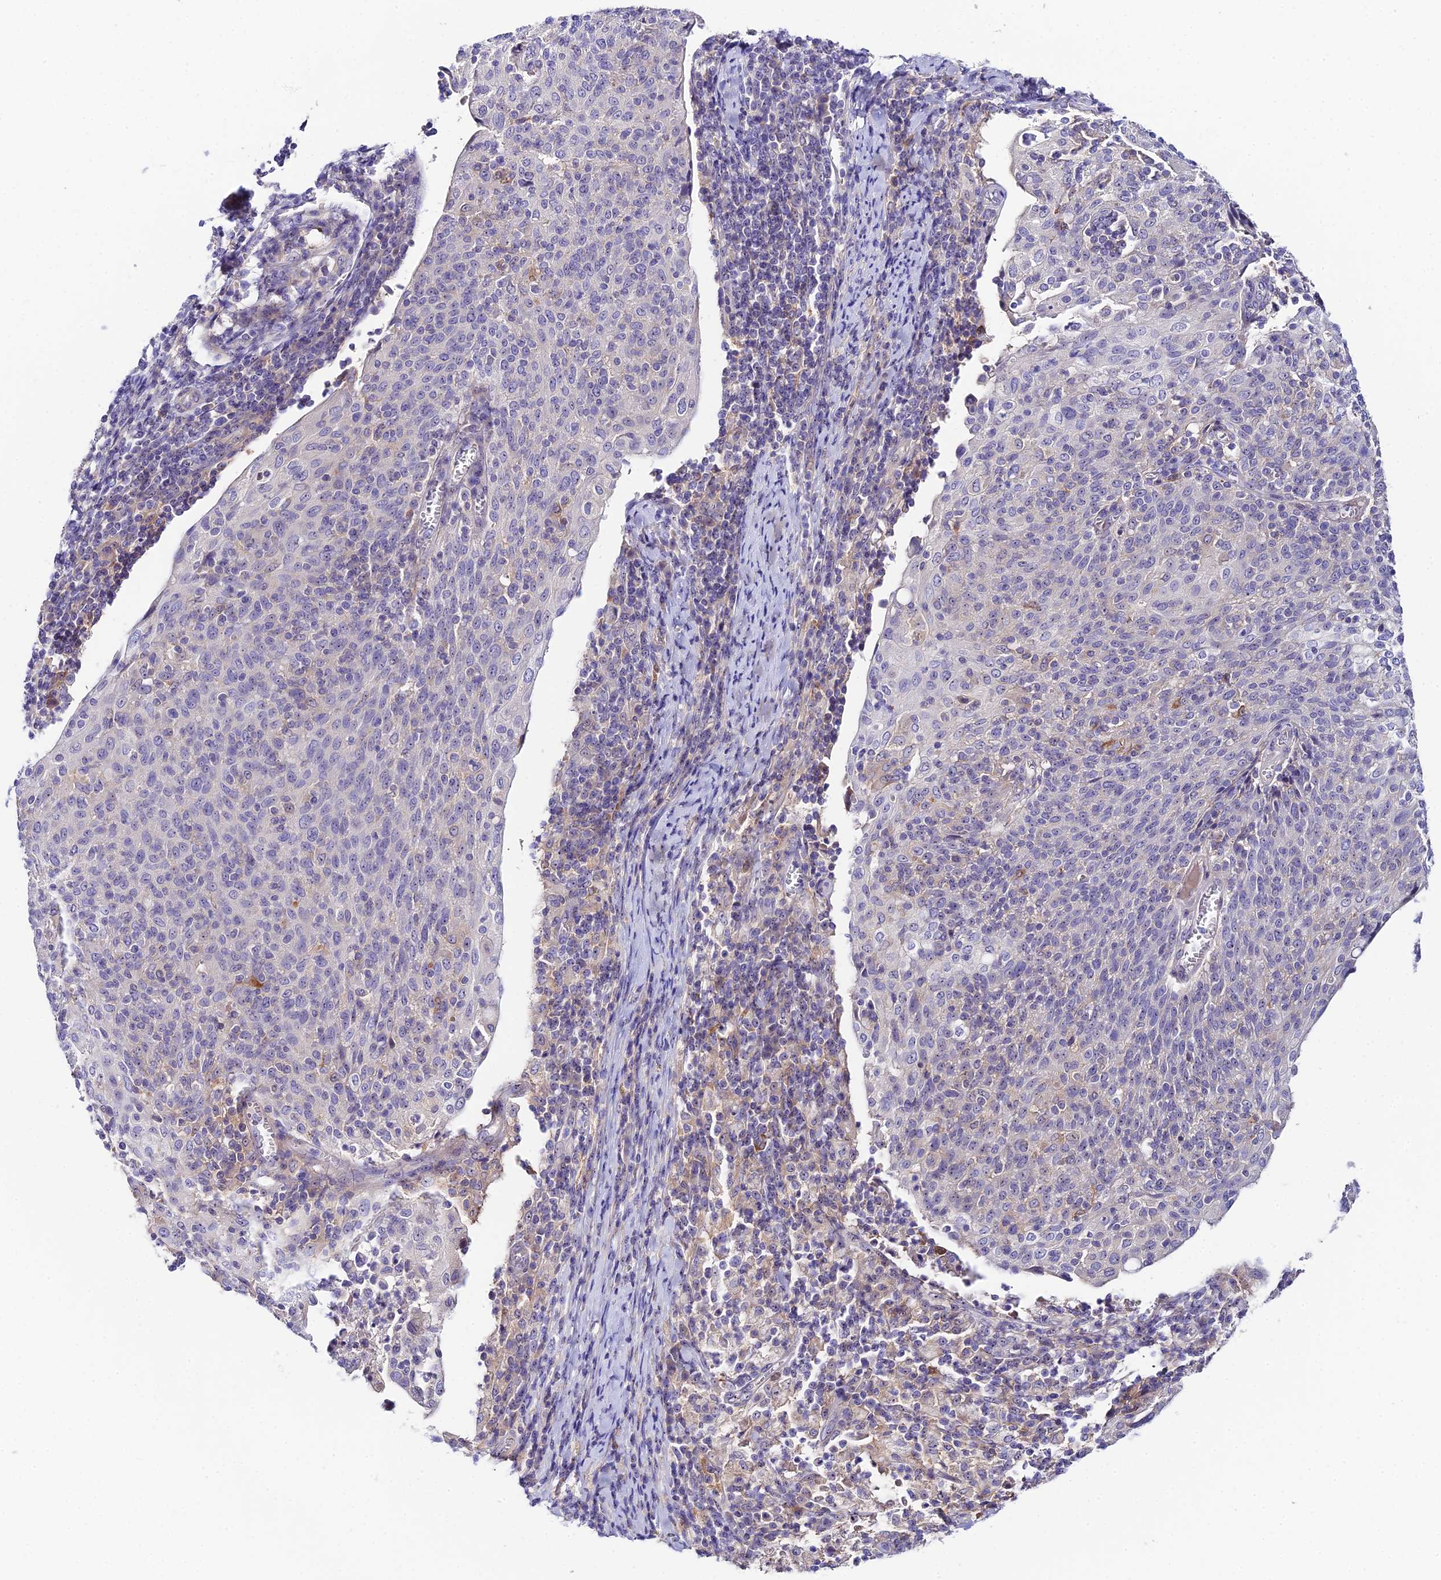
{"staining": {"intensity": "moderate", "quantity": "<25%", "location": "cytoplasmic/membranous,nuclear"}, "tissue": "cervical cancer", "cell_type": "Tumor cells", "image_type": "cancer", "snomed": [{"axis": "morphology", "description": "Squamous cell carcinoma, NOS"}, {"axis": "topography", "description": "Cervix"}], "caption": "DAB (3,3'-diaminobenzidine) immunohistochemical staining of human cervical squamous cell carcinoma shows moderate cytoplasmic/membranous and nuclear protein staining in approximately <25% of tumor cells.", "gene": "DUSP29", "patient": {"sex": "female", "age": 52}}